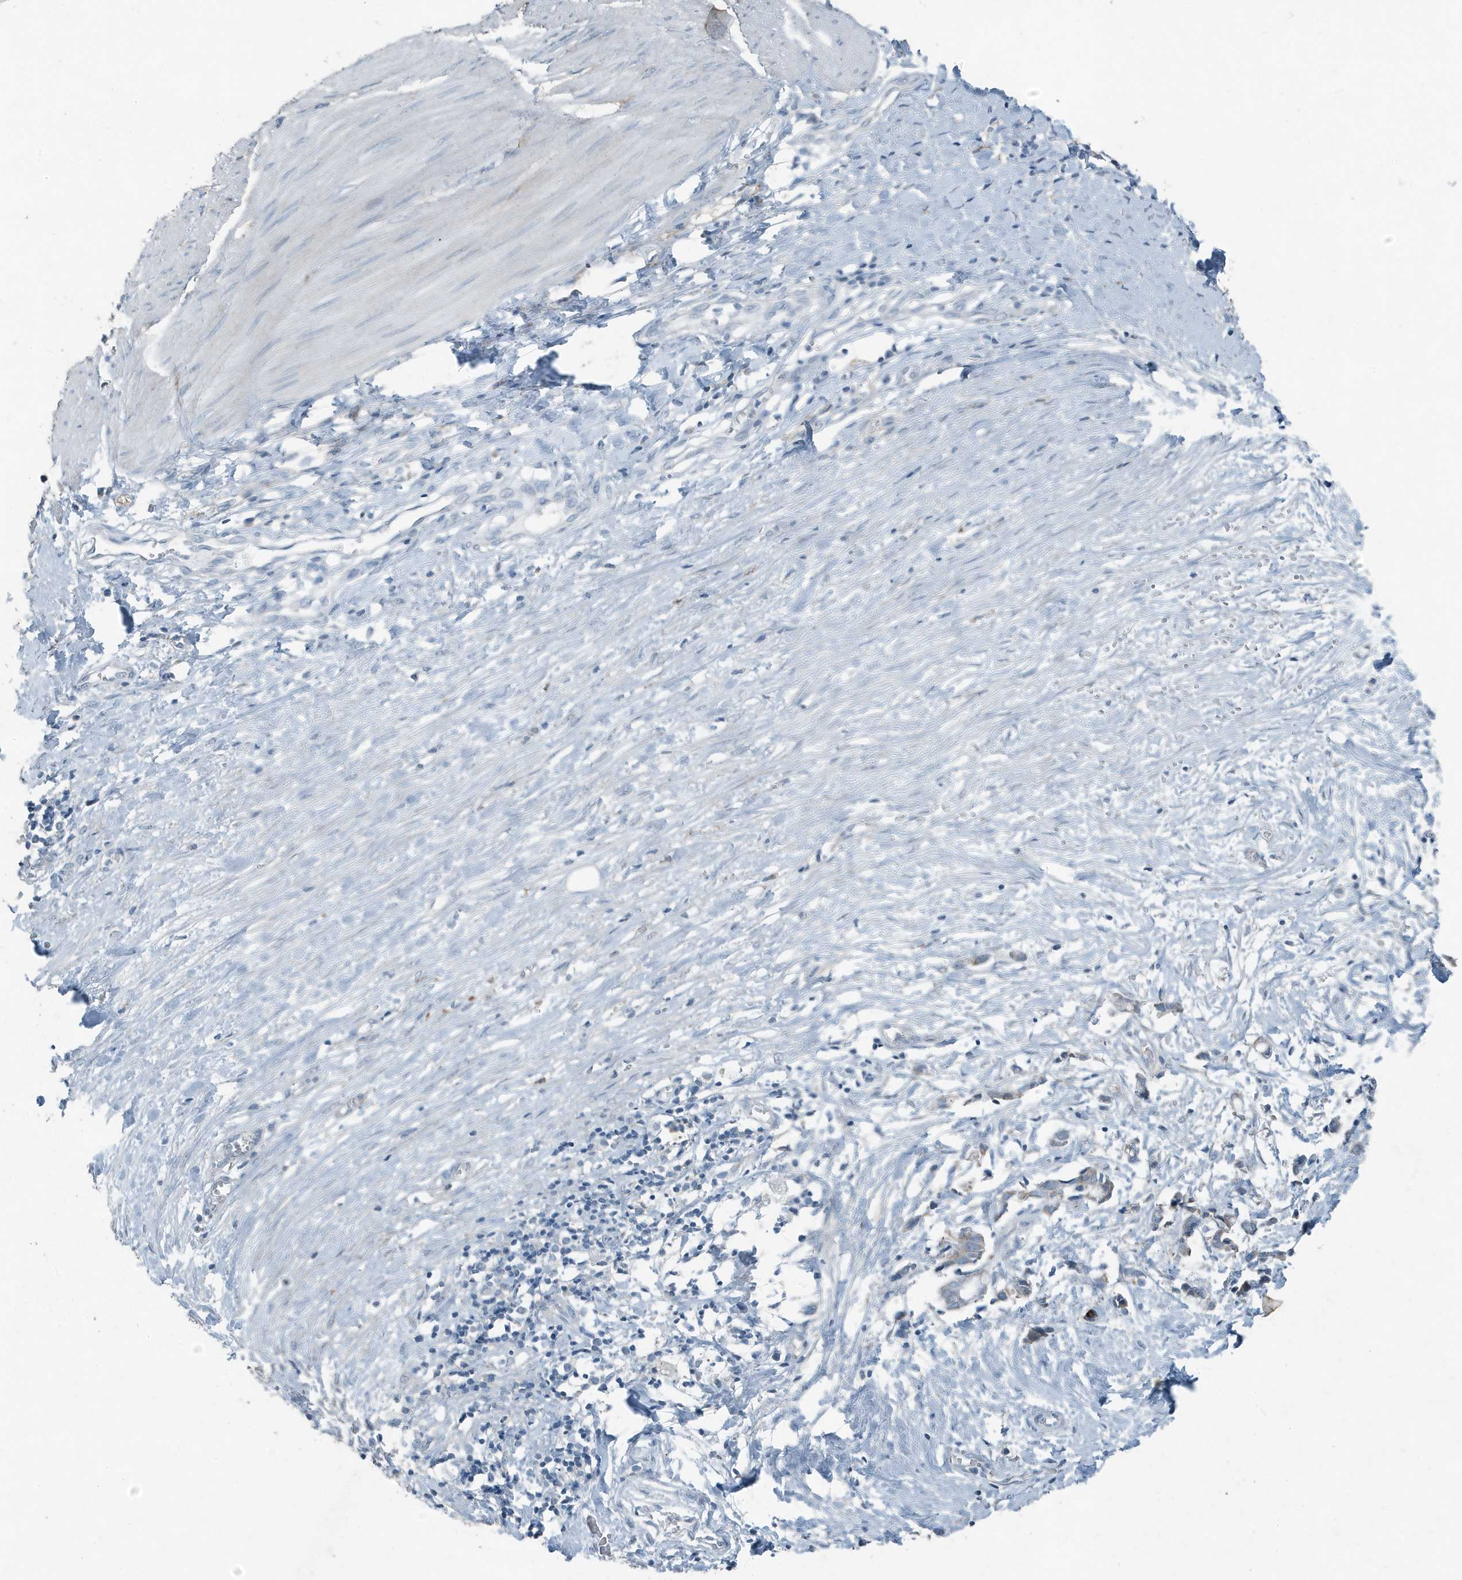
{"staining": {"intensity": "negative", "quantity": "none", "location": "none"}, "tissue": "smooth muscle", "cell_type": "Smooth muscle cells", "image_type": "normal", "snomed": [{"axis": "morphology", "description": "Normal tissue, NOS"}, {"axis": "morphology", "description": "Adenocarcinoma, NOS"}, {"axis": "topography", "description": "Colon"}, {"axis": "topography", "description": "Peripheral nerve tissue"}], "caption": "High power microscopy histopathology image of an immunohistochemistry image of normal smooth muscle, revealing no significant staining in smooth muscle cells.", "gene": "FAM162A", "patient": {"sex": "male", "age": 14}}